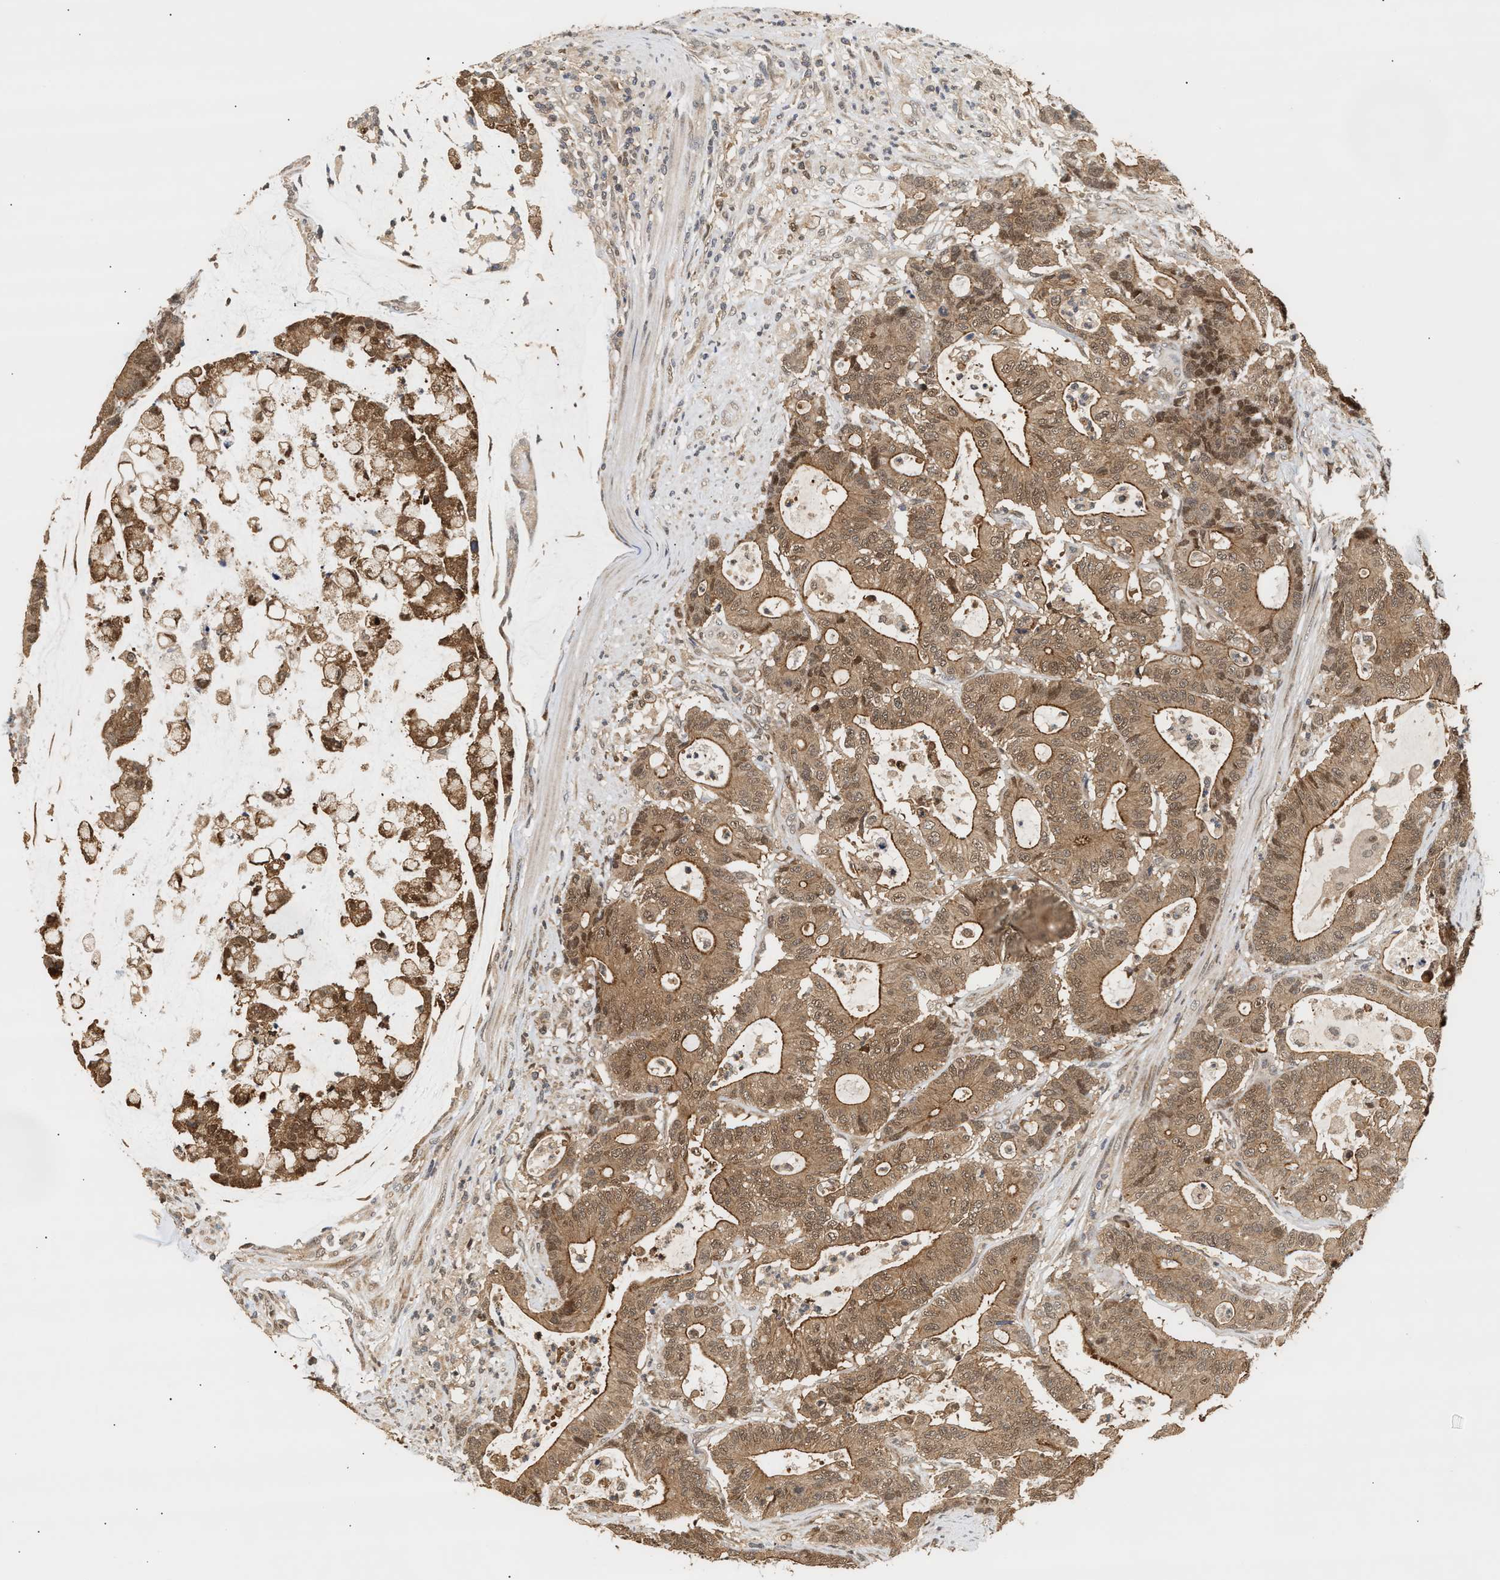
{"staining": {"intensity": "moderate", "quantity": ">75%", "location": "cytoplasmic/membranous,nuclear"}, "tissue": "colorectal cancer", "cell_type": "Tumor cells", "image_type": "cancer", "snomed": [{"axis": "morphology", "description": "Adenocarcinoma, NOS"}, {"axis": "topography", "description": "Colon"}], "caption": "Human colorectal cancer (adenocarcinoma) stained with a protein marker displays moderate staining in tumor cells.", "gene": "ABHD5", "patient": {"sex": "female", "age": 84}}